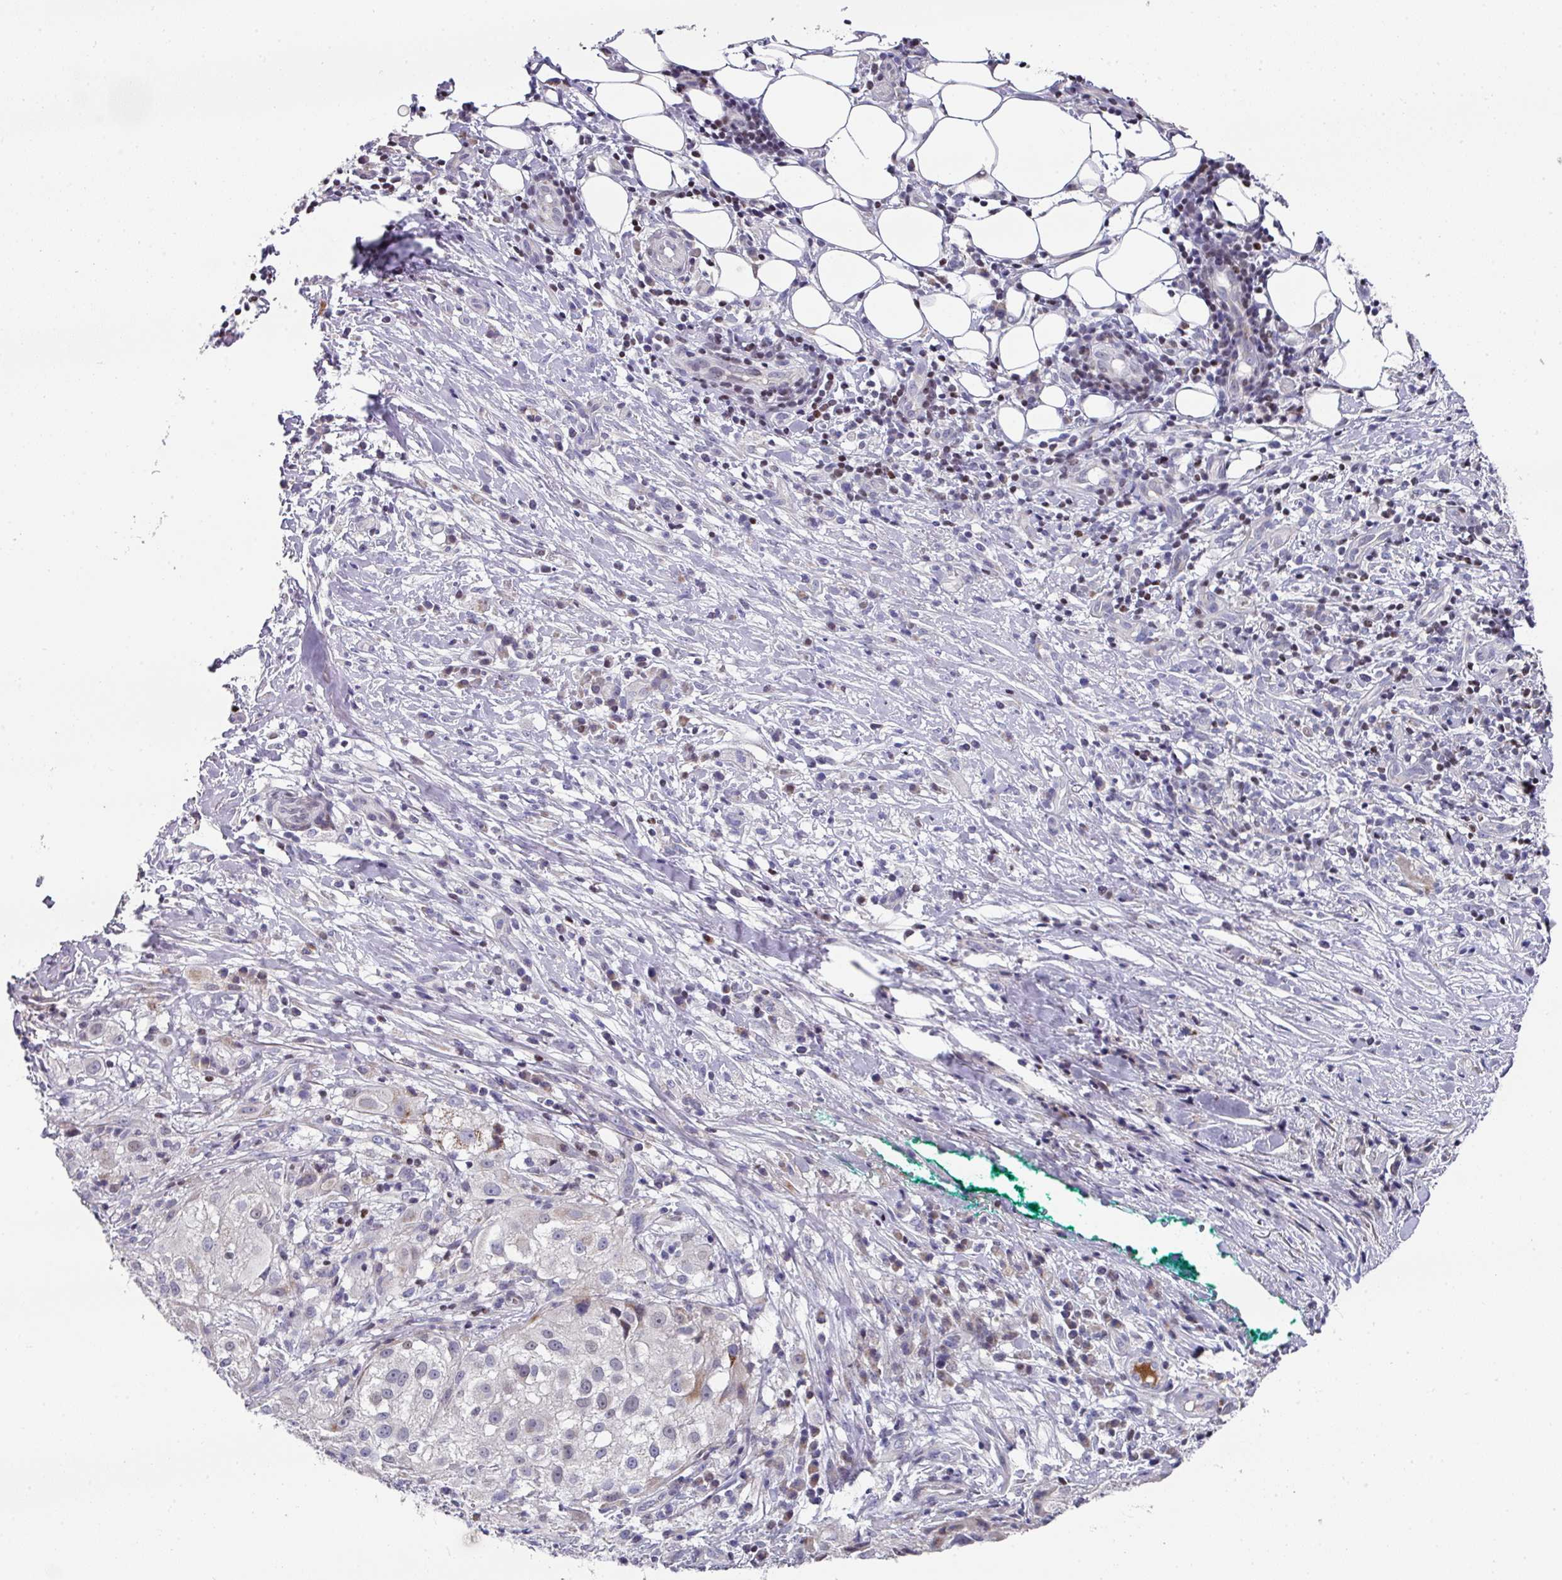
{"staining": {"intensity": "negative", "quantity": "none", "location": "none"}, "tissue": "melanoma", "cell_type": "Tumor cells", "image_type": "cancer", "snomed": [{"axis": "morphology", "description": "Necrosis, NOS"}, {"axis": "morphology", "description": "Malignant melanoma, NOS"}, {"axis": "topography", "description": "Skin"}], "caption": "This is an IHC photomicrograph of human malignant melanoma. There is no positivity in tumor cells.", "gene": "CBX7", "patient": {"sex": "female", "age": 87}}